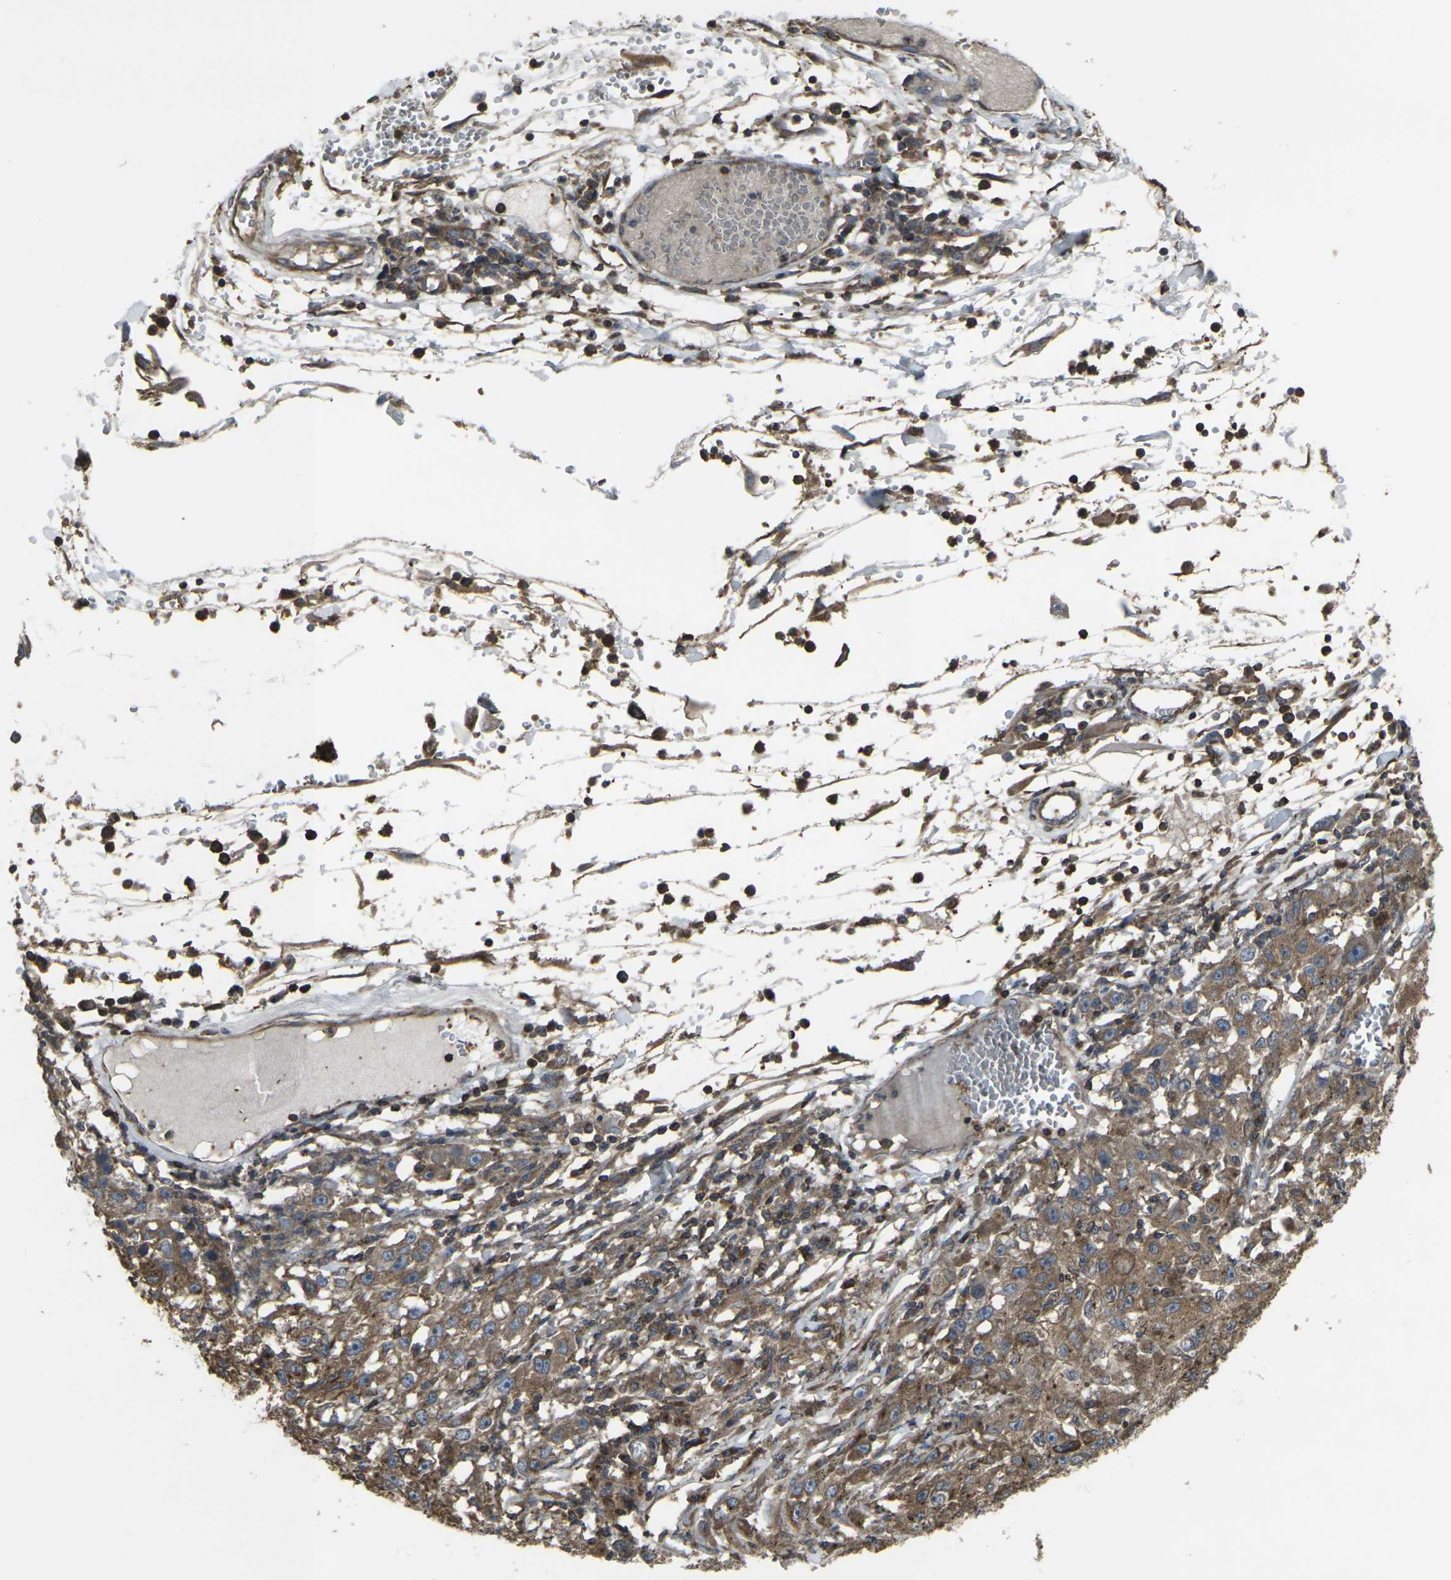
{"staining": {"intensity": "moderate", "quantity": ">75%", "location": "cytoplasmic/membranous"}, "tissue": "melanoma", "cell_type": "Tumor cells", "image_type": "cancer", "snomed": [{"axis": "morphology", "description": "Malignant melanoma in situ"}, {"axis": "morphology", "description": "Malignant melanoma, NOS"}, {"axis": "topography", "description": "Skin"}], "caption": "This is an image of immunohistochemistry (IHC) staining of malignant melanoma in situ, which shows moderate positivity in the cytoplasmic/membranous of tumor cells.", "gene": "PRKACB", "patient": {"sex": "female", "age": 88}}